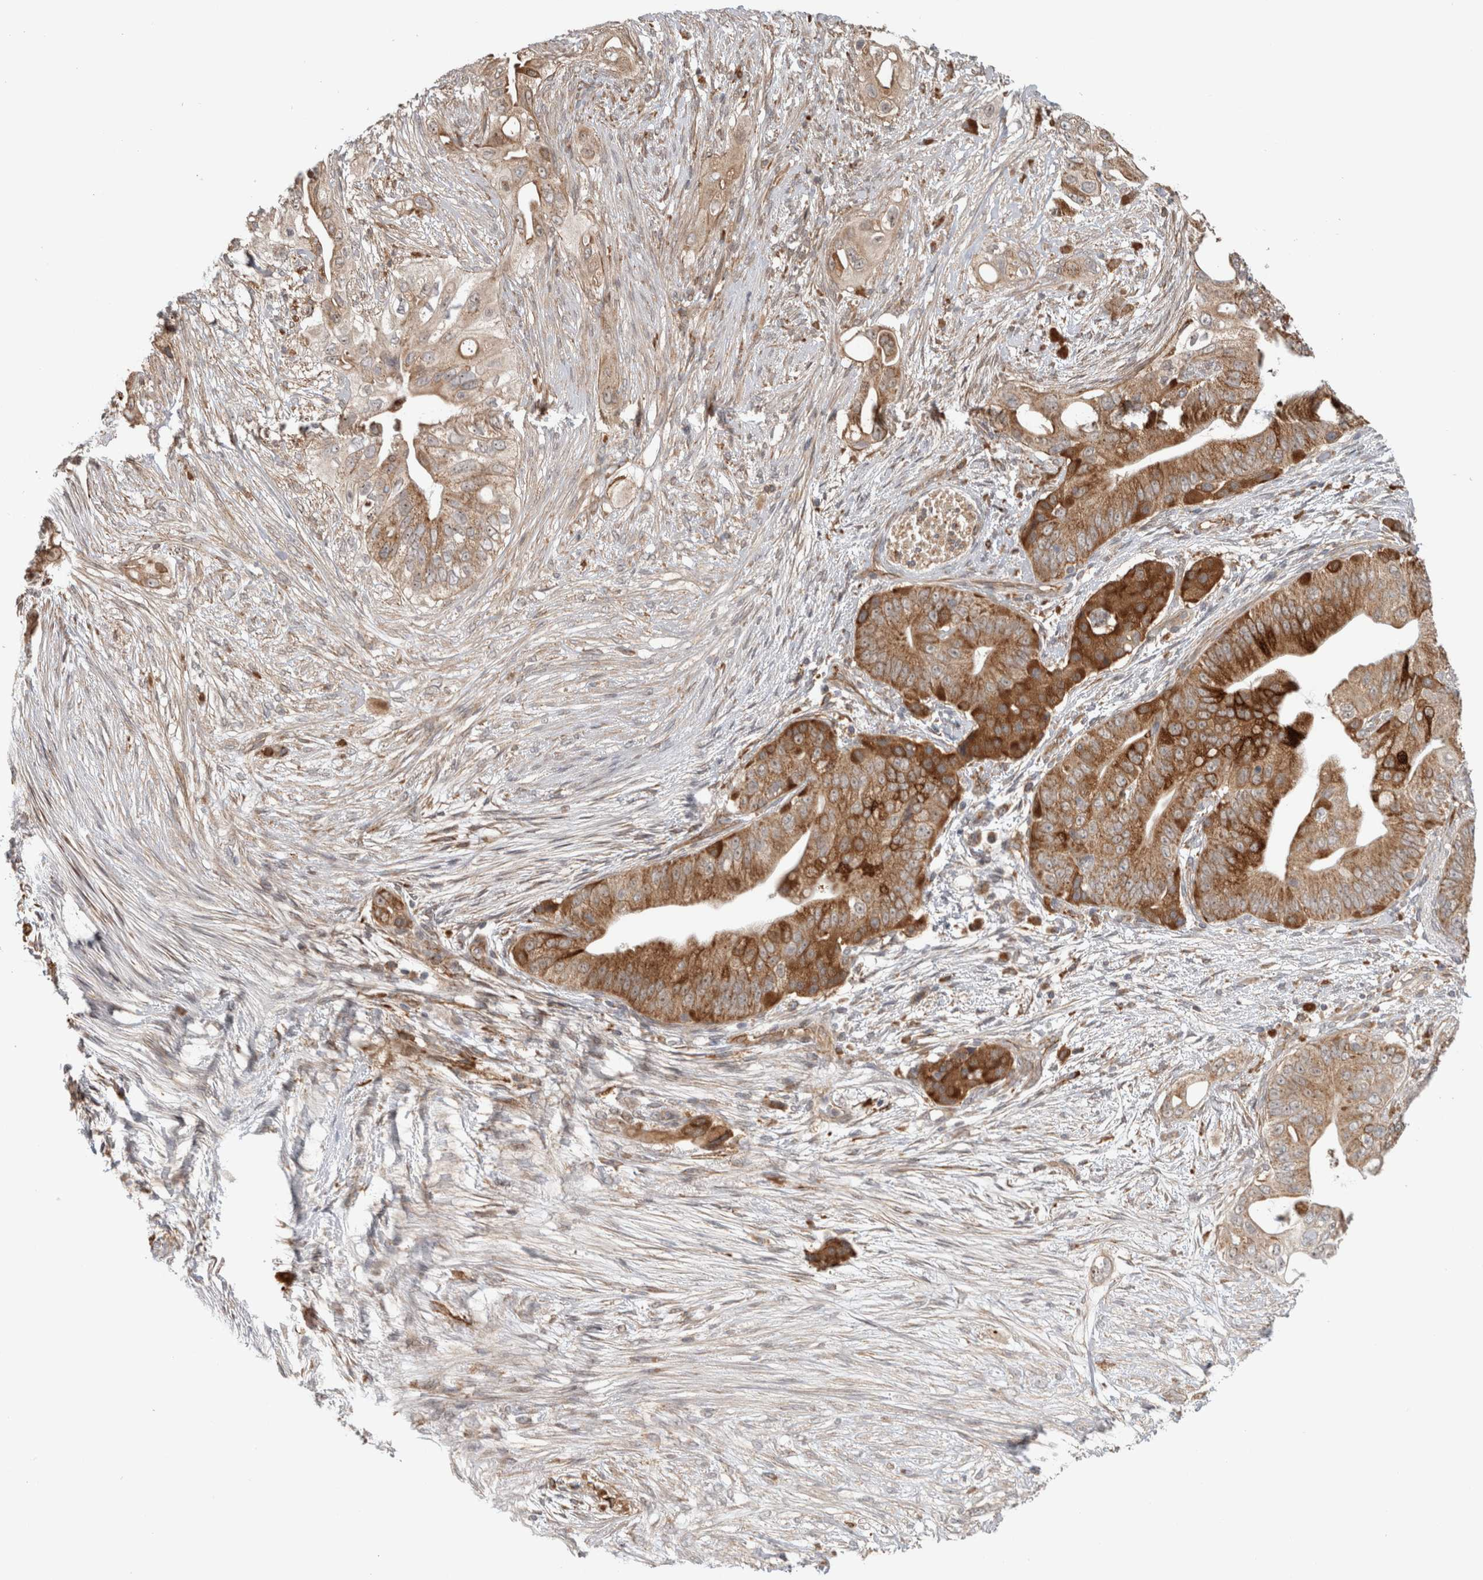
{"staining": {"intensity": "moderate", "quantity": ">75%", "location": "cytoplasmic/membranous"}, "tissue": "pancreatic cancer", "cell_type": "Tumor cells", "image_type": "cancer", "snomed": [{"axis": "morphology", "description": "Adenocarcinoma, NOS"}, {"axis": "topography", "description": "Pancreas"}], "caption": "Moderate cytoplasmic/membranous expression is seen in about >75% of tumor cells in pancreatic cancer (adenocarcinoma).", "gene": "ADGRL3", "patient": {"sex": "male", "age": 53}}